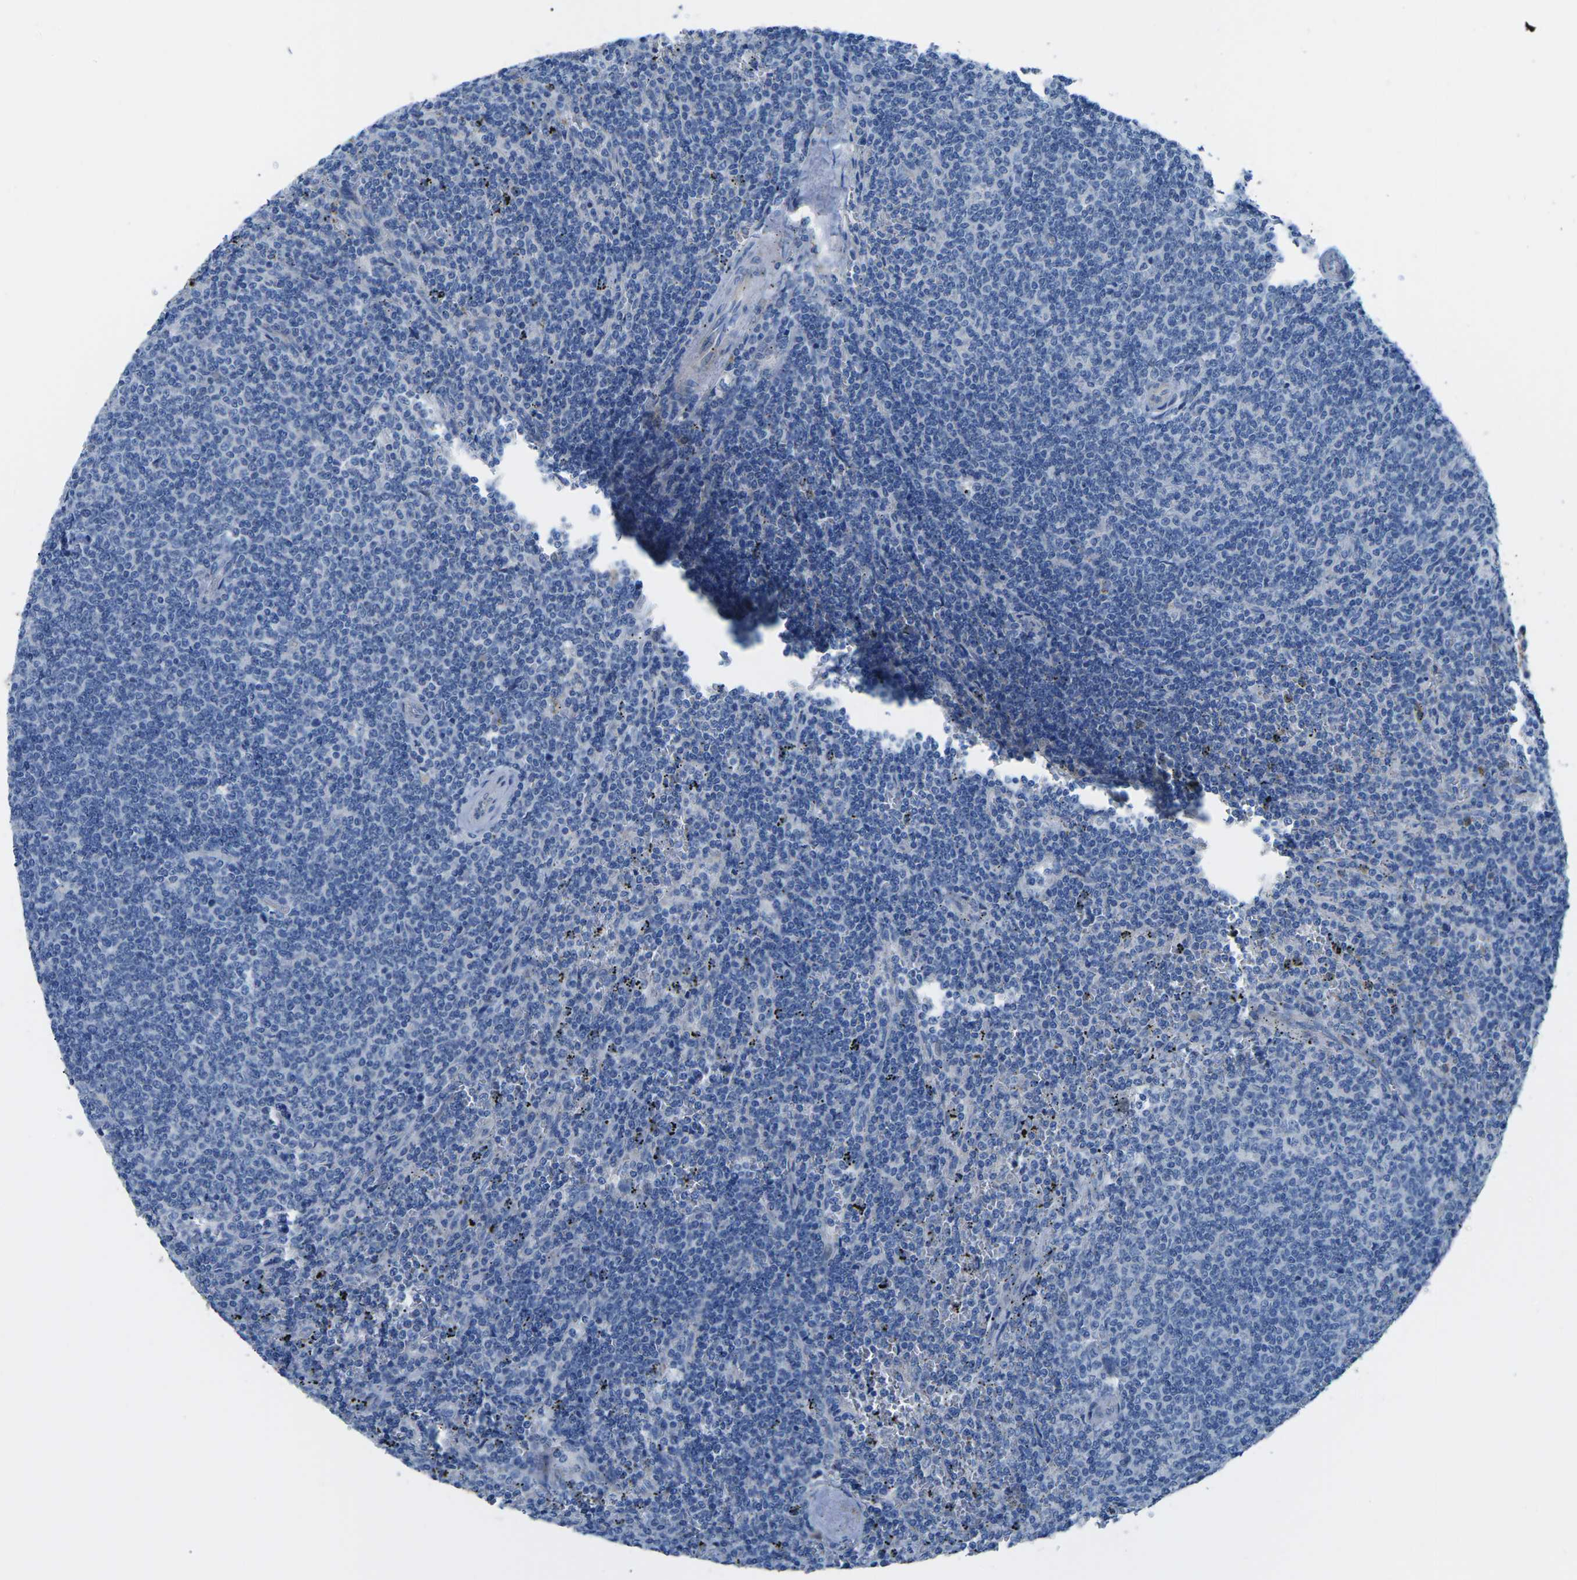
{"staining": {"intensity": "negative", "quantity": "none", "location": "none"}, "tissue": "lymphoma", "cell_type": "Tumor cells", "image_type": "cancer", "snomed": [{"axis": "morphology", "description": "Malignant lymphoma, non-Hodgkin's type, Low grade"}, {"axis": "topography", "description": "Spleen"}], "caption": "Image shows no significant protein staining in tumor cells of low-grade malignant lymphoma, non-Hodgkin's type.", "gene": "MT-CO2", "patient": {"sex": "female", "age": 50}}